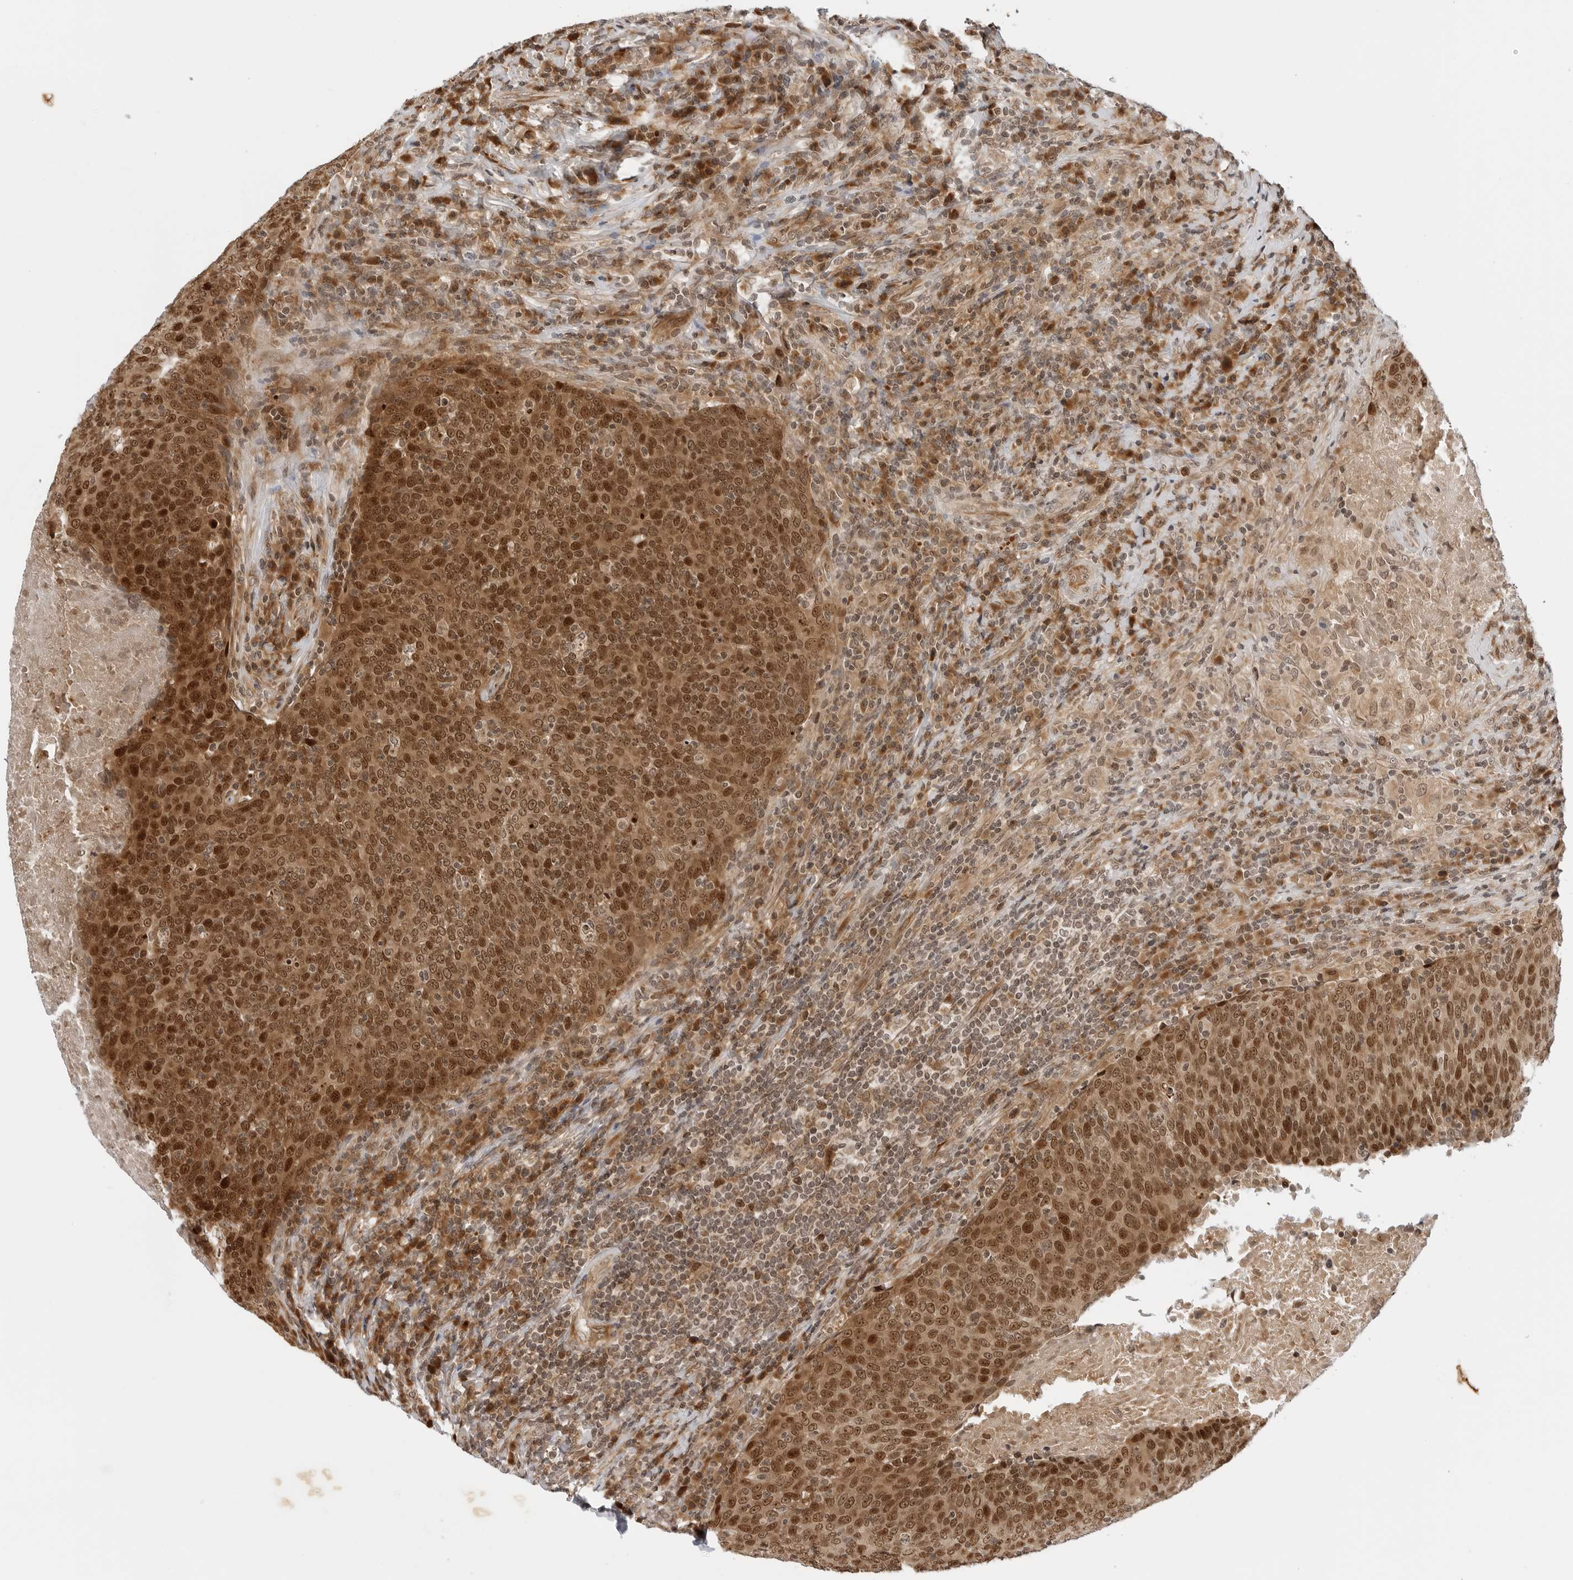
{"staining": {"intensity": "strong", "quantity": ">75%", "location": "cytoplasmic/membranous,nuclear"}, "tissue": "head and neck cancer", "cell_type": "Tumor cells", "image_type": "cancer", "snomed": [{"axis": "morphology", "description": "Squamous cell carcinoma, NOS"}, {"axis": "morphology", "description": "Squamous cell carcinoma, metastatic, NOS"}, {"axis": "topography", "description": "Lymph node"}, {"axis": "topography", "description": "Head-Neck"}], "caption": "A high-resolution histopathology image shows immunohistochemistry staining of metastatic squamous cell carcinoma (head and neck), which displays strong cytoplasmic/membranous and nuclear staining in approximately >75% of tumor cells. (brown staining indicates protein expression, while blue staining denotes nuclei).", "gene": "TIPRL", "patient": {"sex": "male", "age": 62}}